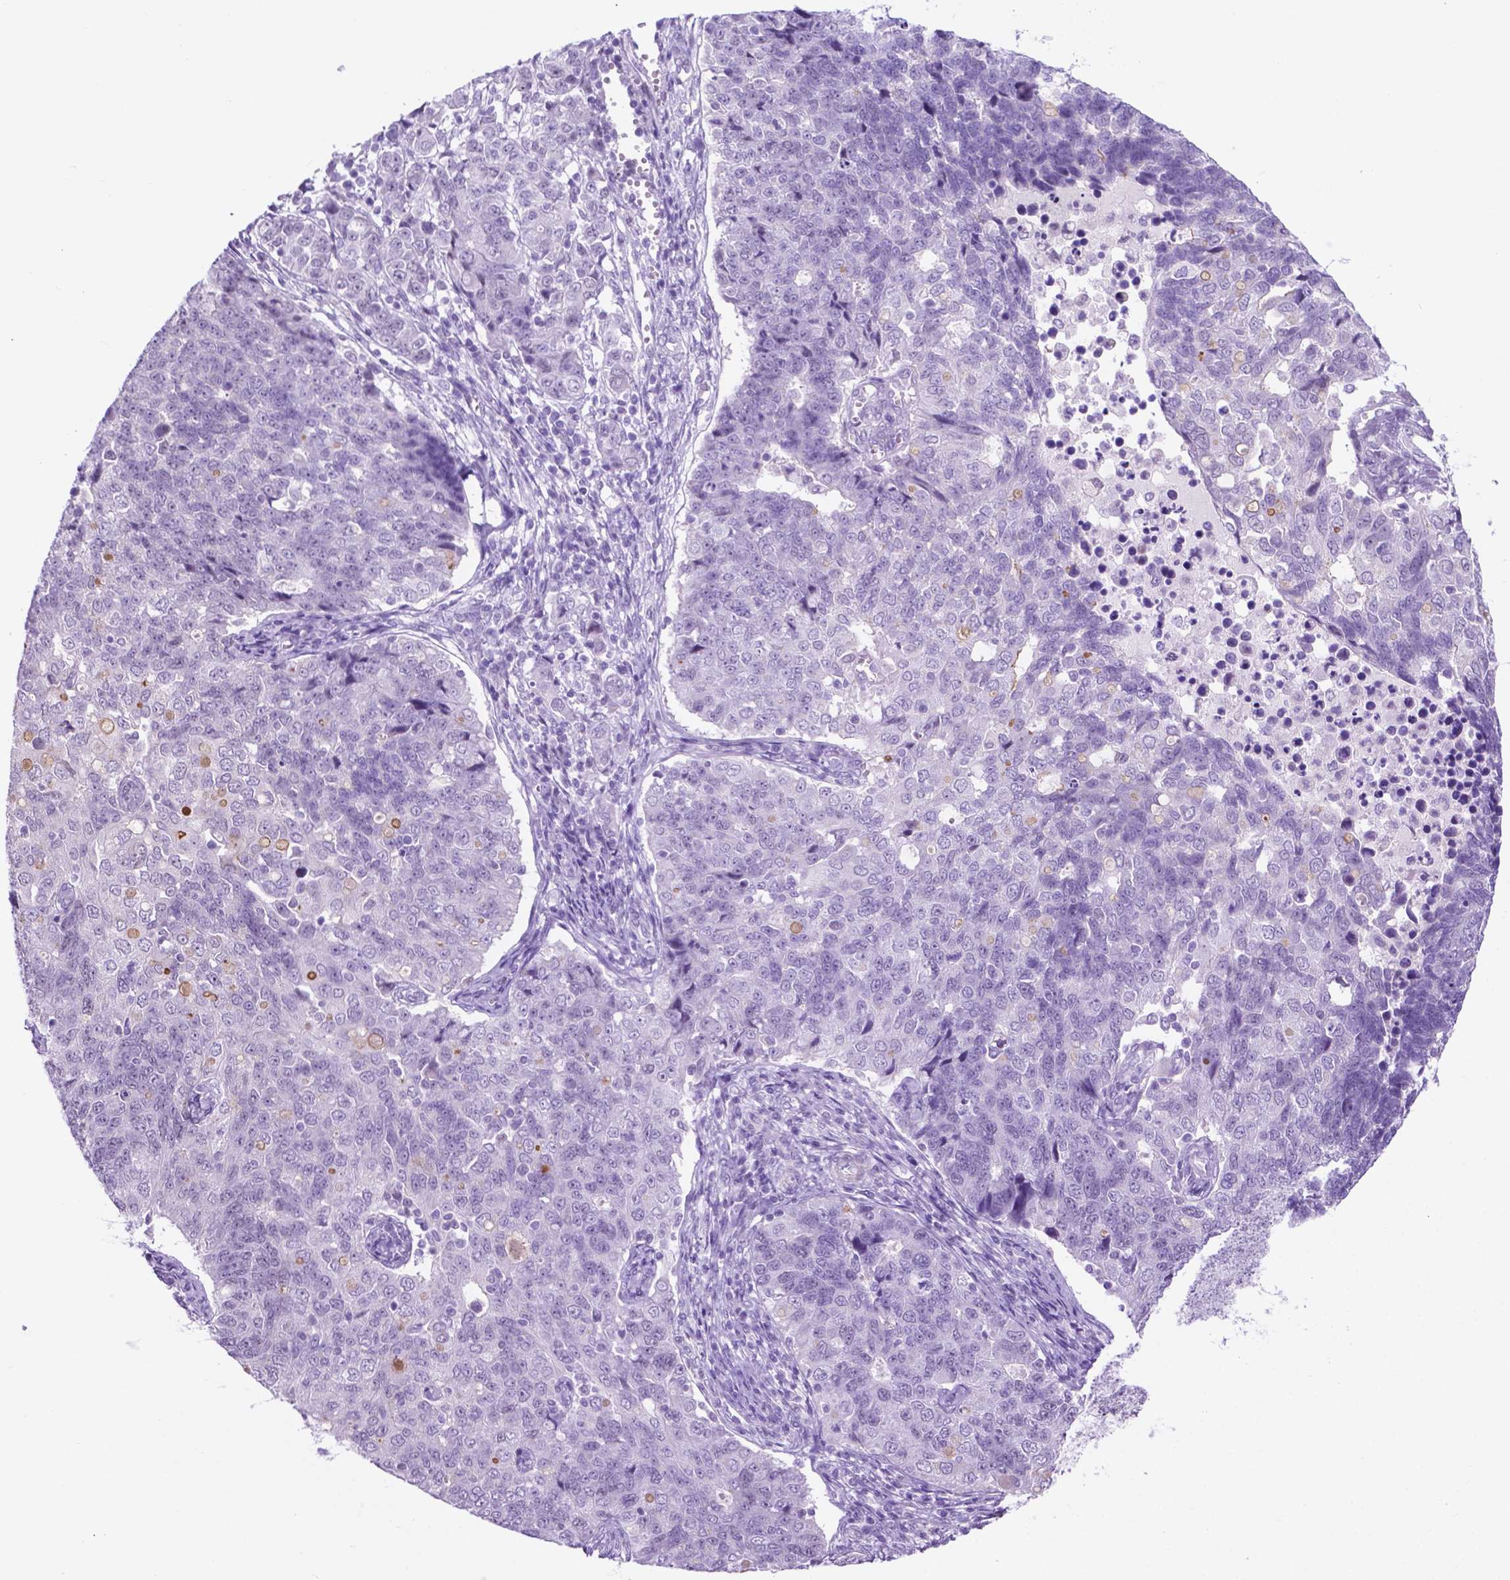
{"staining": {"intensity": "negative", "quantity": "none", "location": "none"}, "tissue": "endometrial cancer", "cell_type": "Tumor cells", "image_type": "cancer", "snomed": [{"axis": "morphology", "description": "Adenocarcinoma, NOS"}, {"axis": "topography", "description": "Endometrium"}], "caption": "A photomicrograph of human adenocarcinoma (endometrial) is negative for staining in tumor cells. (DAB (3,3'-diaminobenzidine) immunohistochemistry with hematoxylin counter stain).", "gene": "ACY3", "patient": {"sex": "female", "age": 43}}